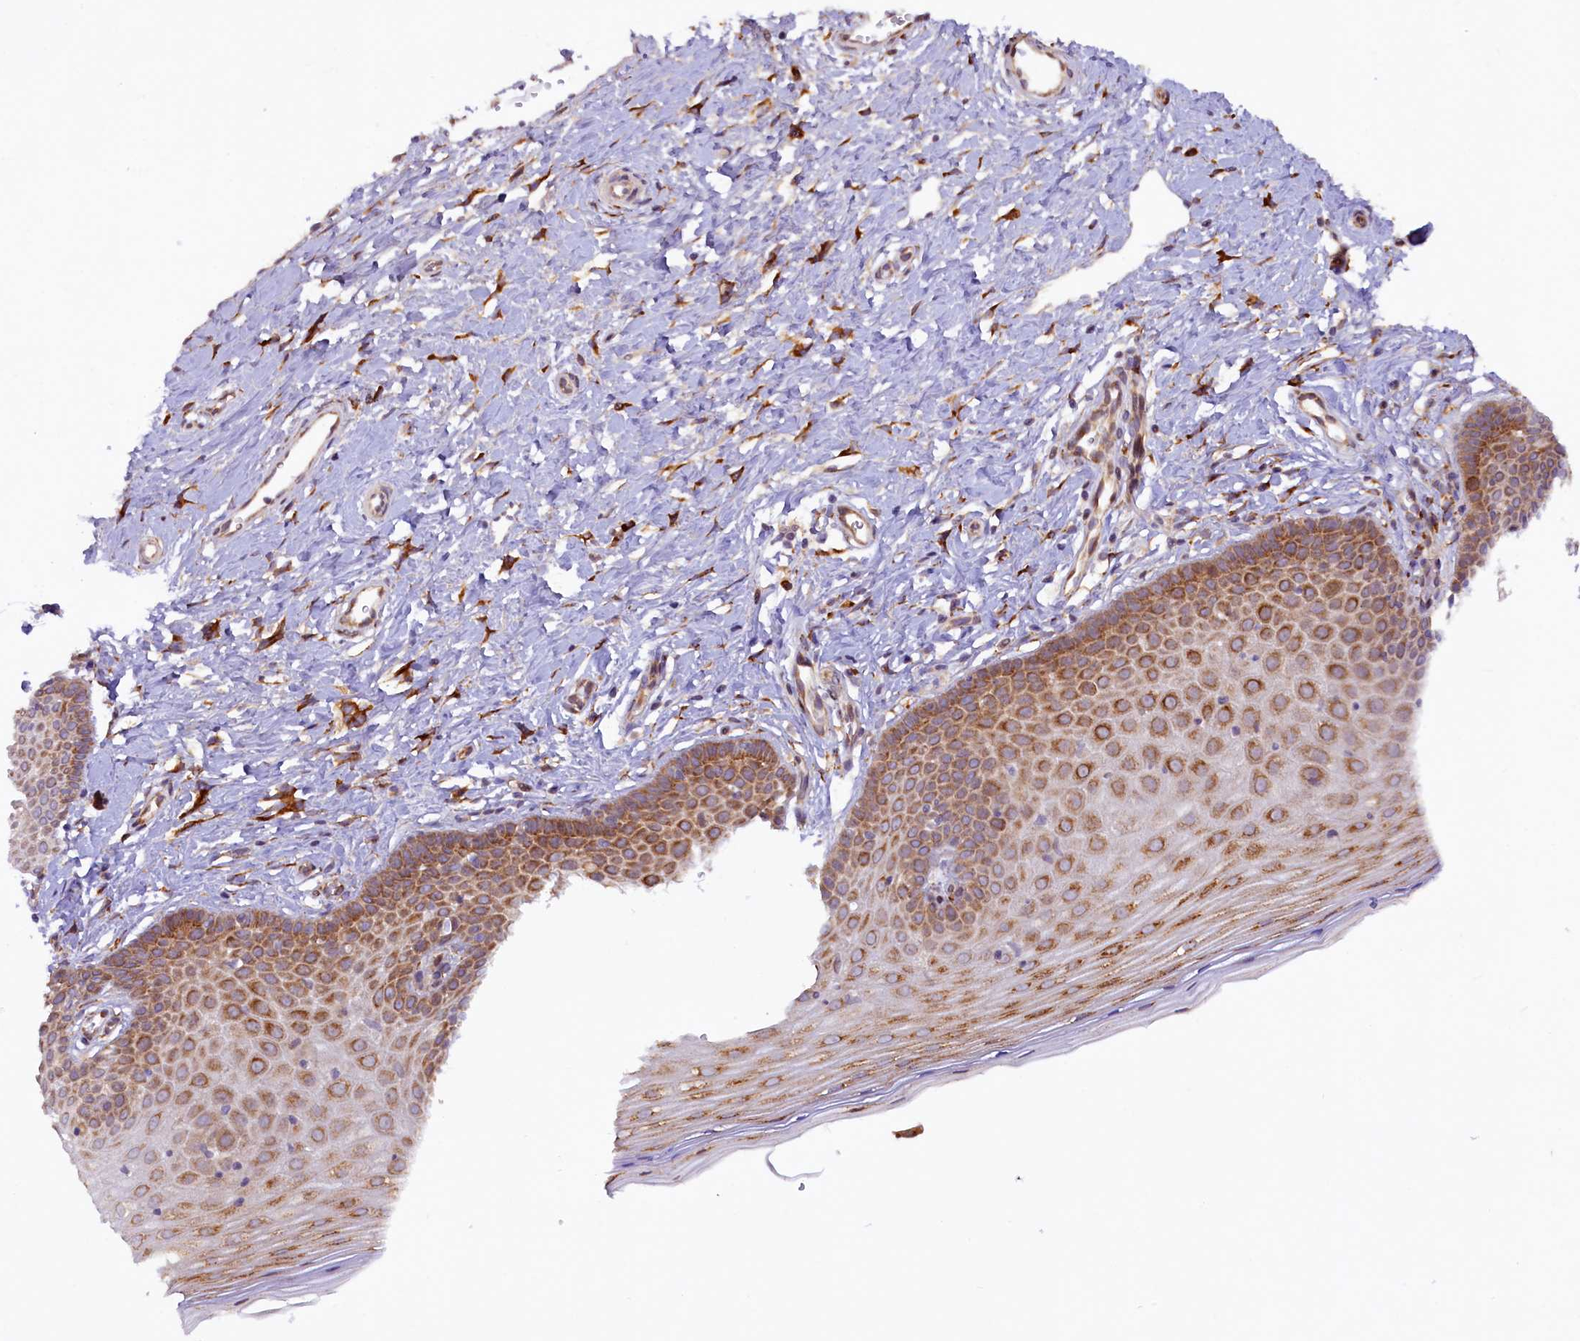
{"staining": {"intensity": "weak", "quantity": "25%-75%", "location": "cytoplasmic/membranous"}, "tissue": "cervix", "cell_type": "Glandular cells", "image_type": "normal", "snomed": [{"axis": "morphology", "description": "Normal tissue, NOS"}, {"axis": "topography", "description": "Cervix"}], "caption": "Immunohistochemical staining of benign human cervix displays 25%-75% levels of weak cytoplasmic/membranous protein expression in approximately 25%-75% of glandular cells.", "gene": "SSC5D", "patient": {"sex": "female", "age": 36}}